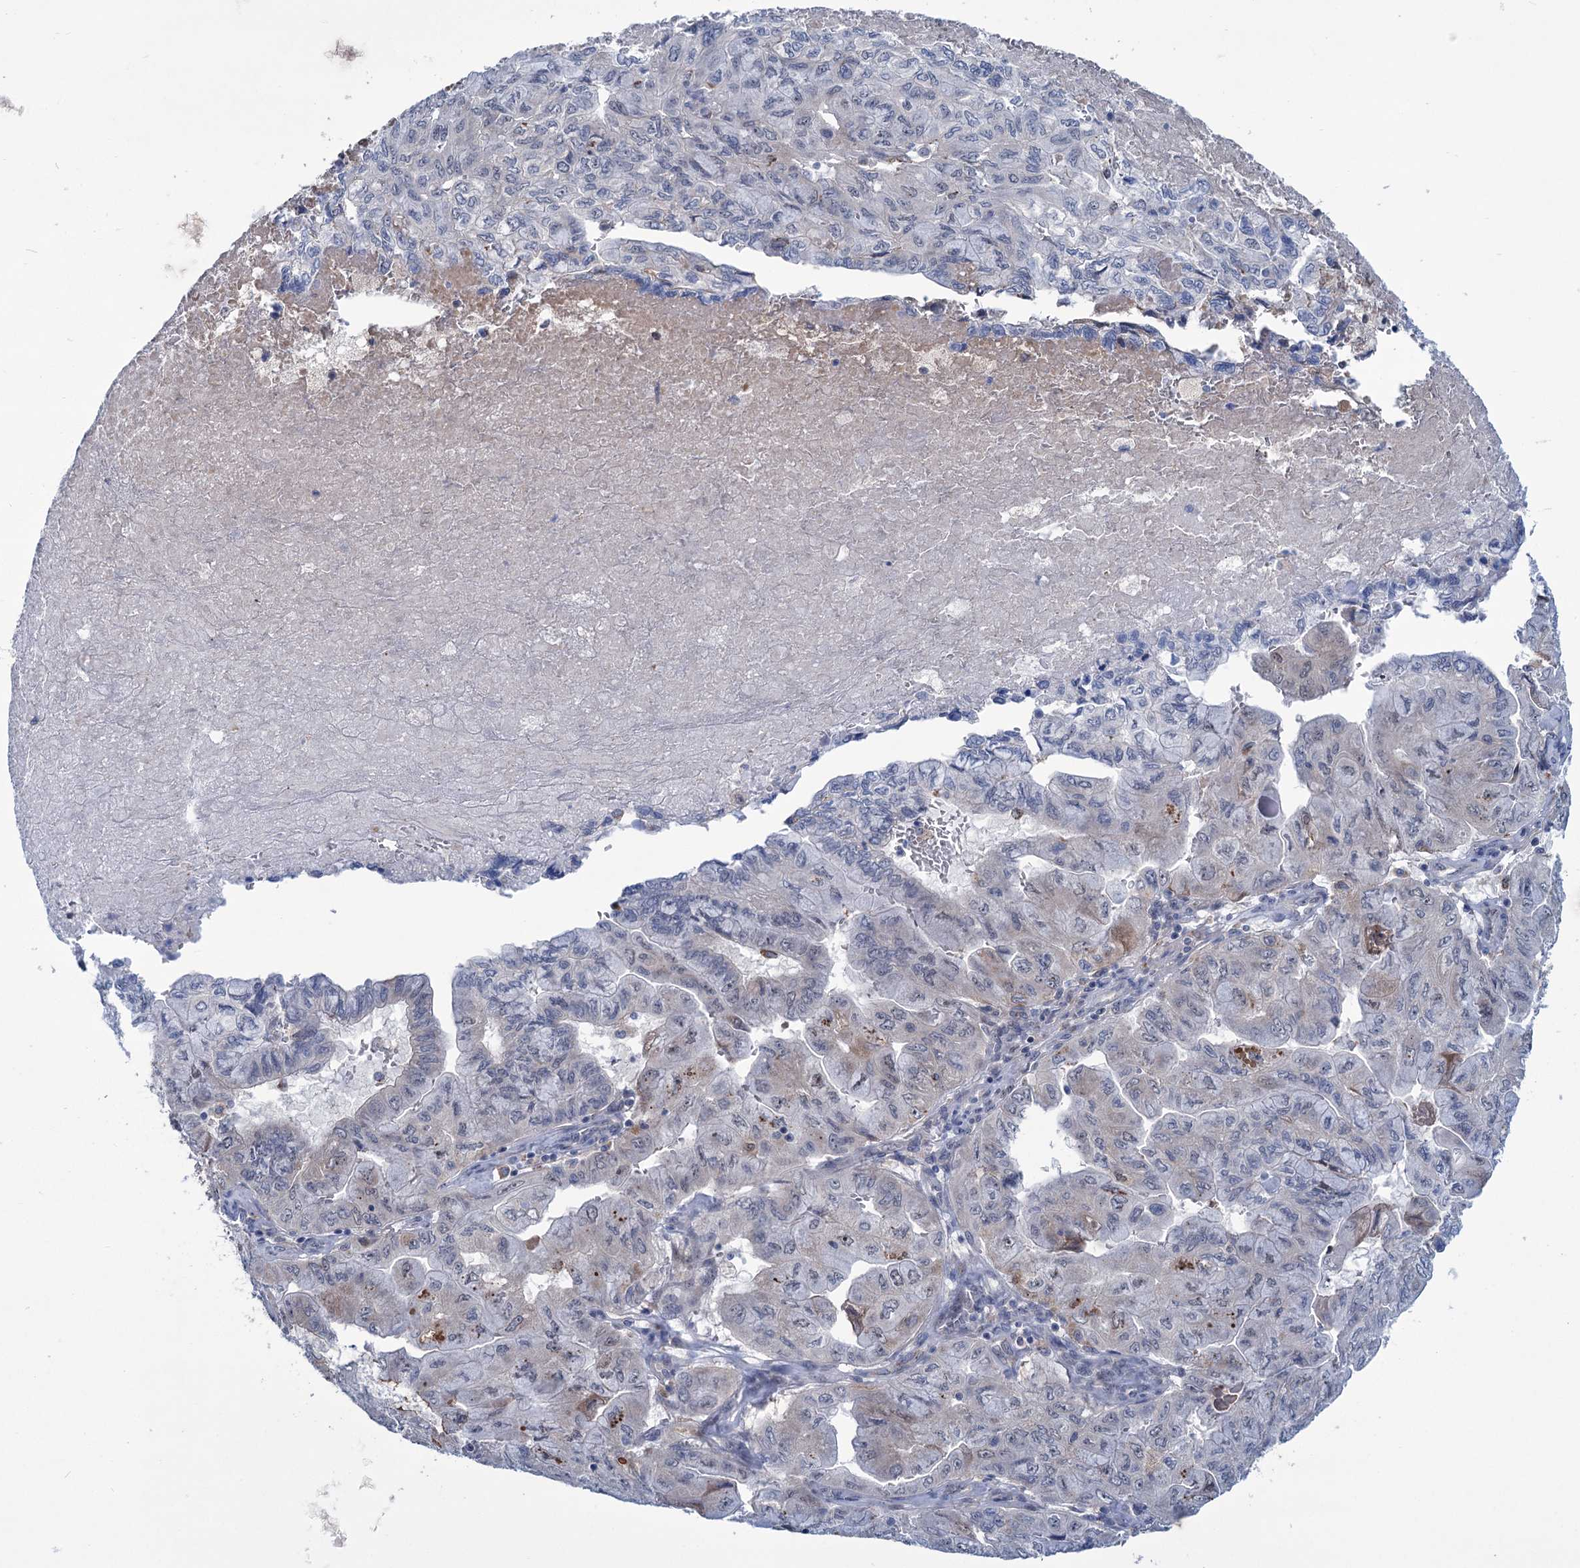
{"staining": {"intensity": "weak", "quantity": "<25%", "location": "cytoplasmic/membranous"}, "tissue": "pancreatic cancer", "cell_type": "Tumor cells", "image_type": "cancer", "snomed": [{"axis": "morphology", "description": "Adenocarcinoma, NOS"}, {"axis": "topography", "description": "Pancreas"}], "caption": "Tumor cells are negative for protein expression in human pancreatic adenocarcinoma.", "gene": "LPIN1", "patient": {"sex": "male", "age": 51}}